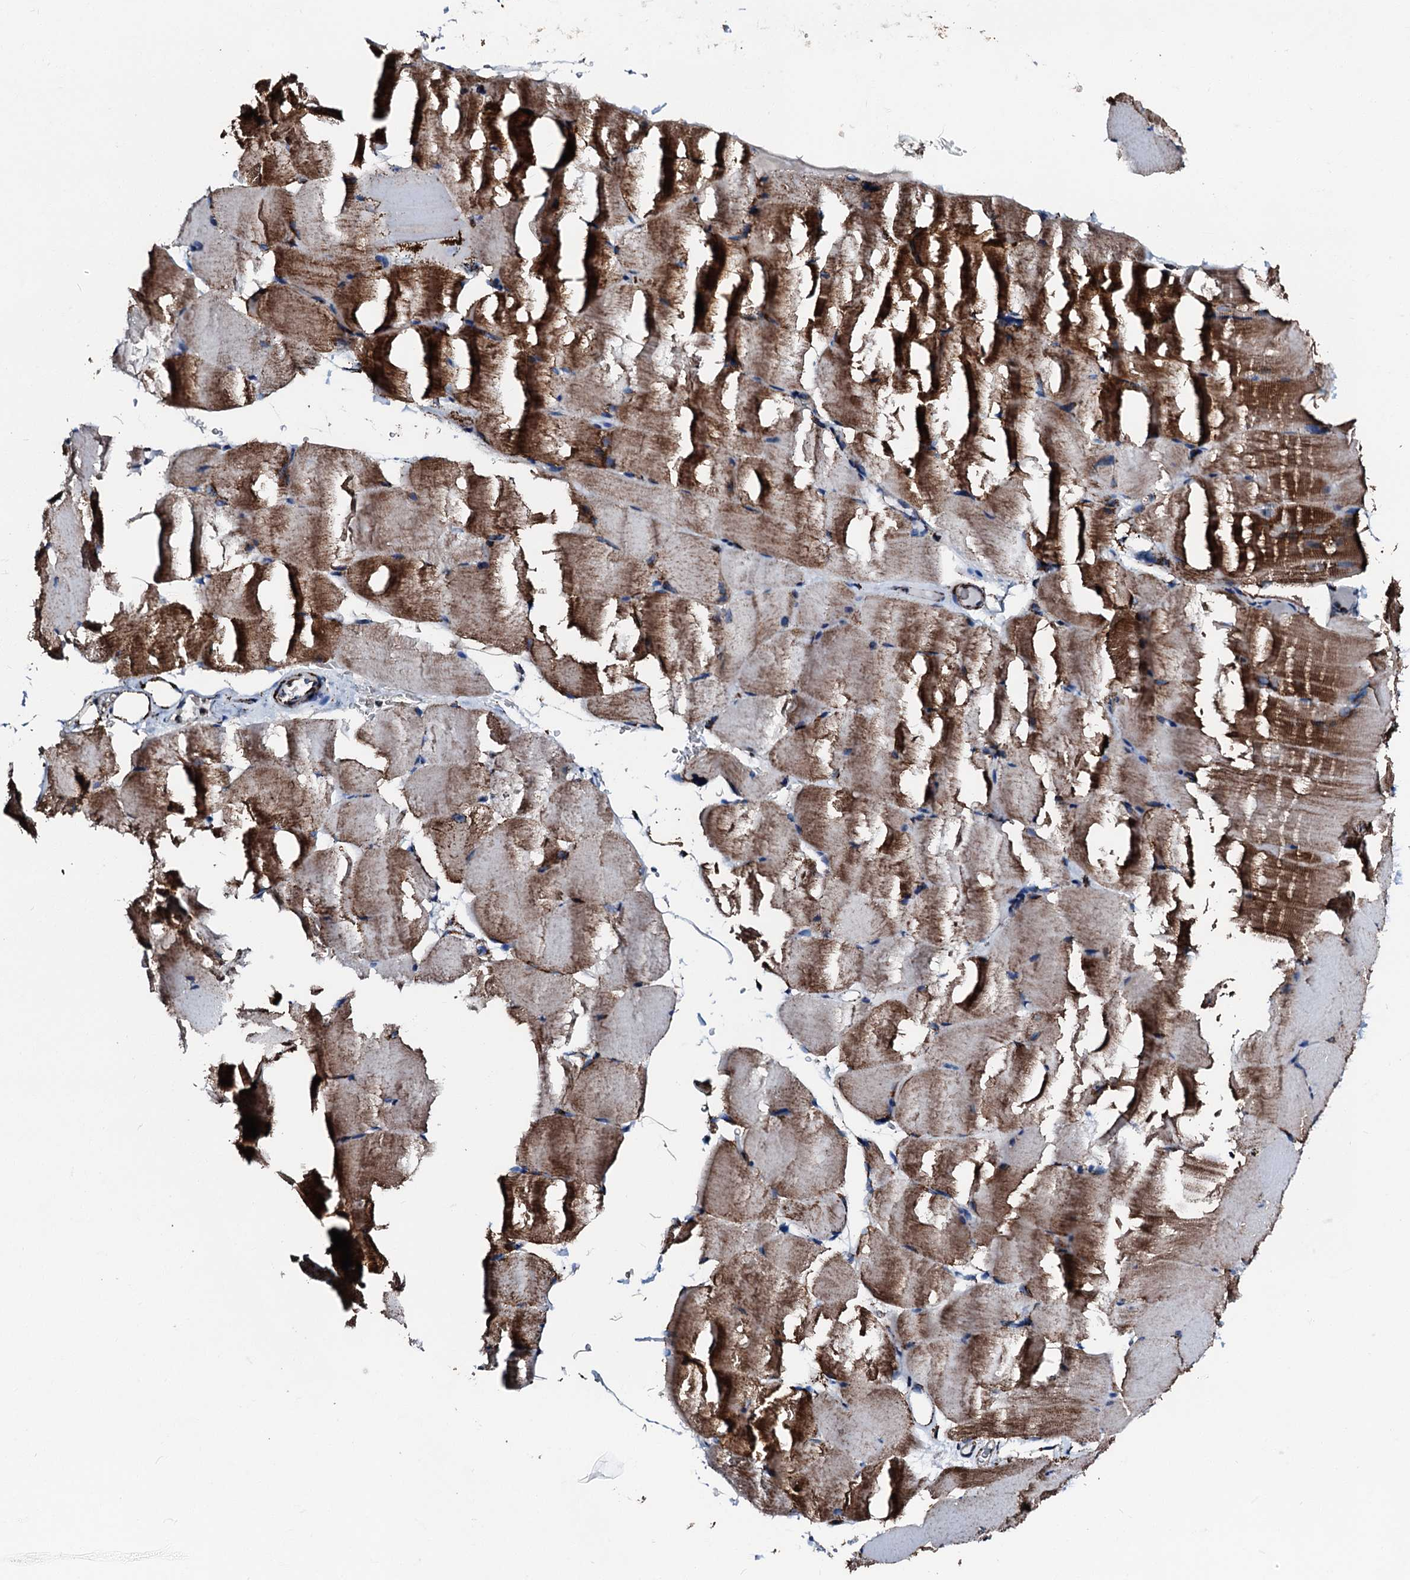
{"staining": {"intensity": "strong", "quantity": "25%-75%", "location": "cytoplasmic/membranous"}, "tissue": "skeletal muscle", "cell_type": "Myocytes", "image_type": "normal", "snomed": [{"axis": "morphology", "description": "Normal tissue, NOS"}, {"axis": "topography", "description": "Skeletal muscle"}, {"axis": "topography", "description": "Parathyroid gland"}], "caption": "A high-resolution photomicrograph shows immunohistochemistry staining of benign skeletal muscle, which exhibits strong cytoplasmic/membranous positivity in approximately 25%-75% of myocytes.", "gene": "HADH", "patient": {"sex": "female", "age": 37}}